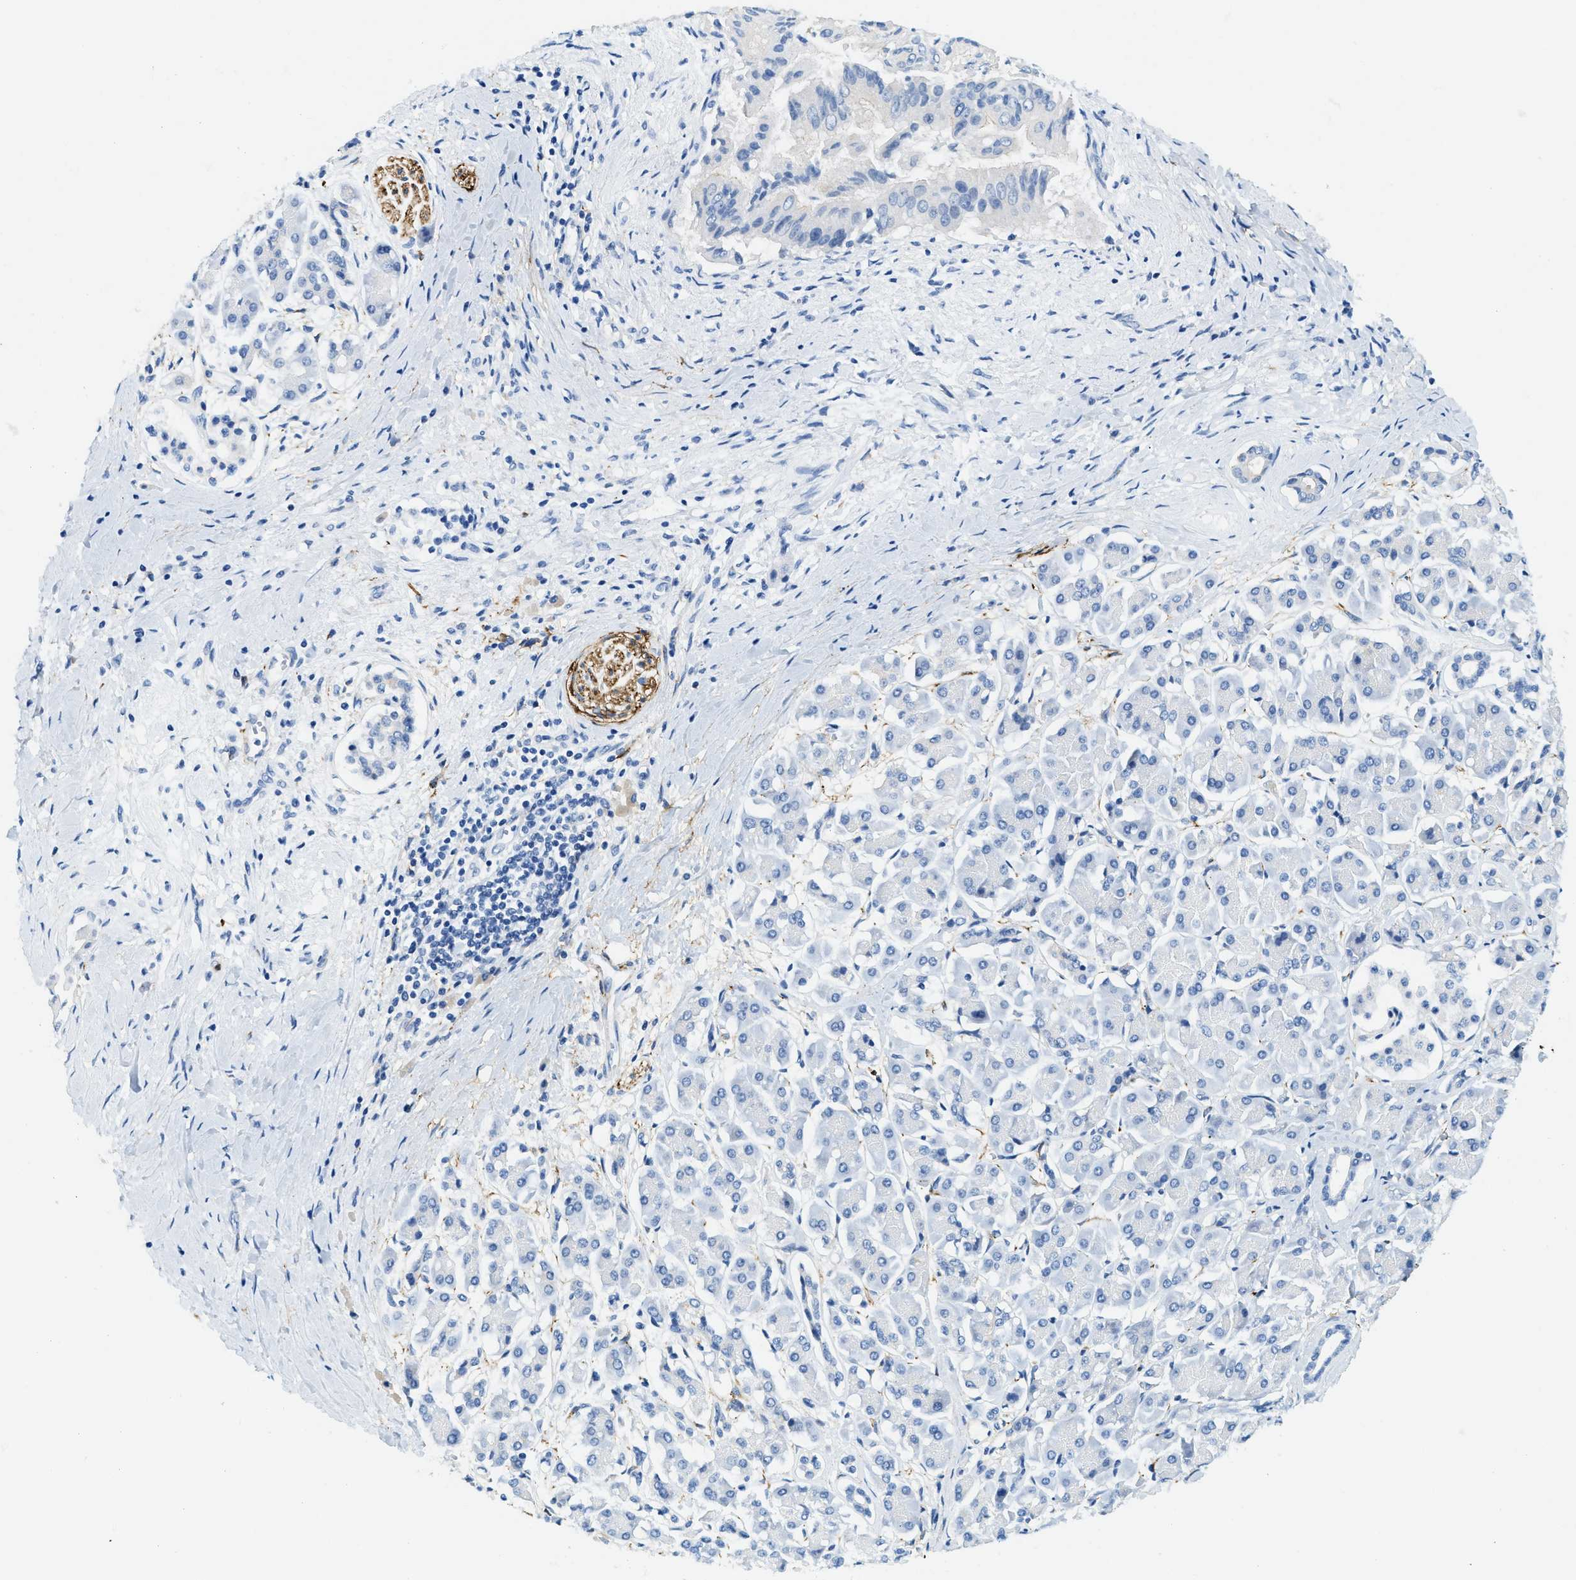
{"staining": {"intensity": "negative", "quantity": "none", "location": "none"}, "tissue": "pancreatic cancer", "cell_type": "Tumor cells", "image_type": "cancer", "snomed": [{"axis": "morphology", "description": "Adenocarcinoma, NOS"}, {"axis": "topography", "description": "Pancreas"}], "caption": "Immunohistochemical staining of pancreatic adenocarcinoma displays no significant staining in tumor cells.", "gene": "ZDHHC13", "patient": {"sex": "male", "age": 55}}